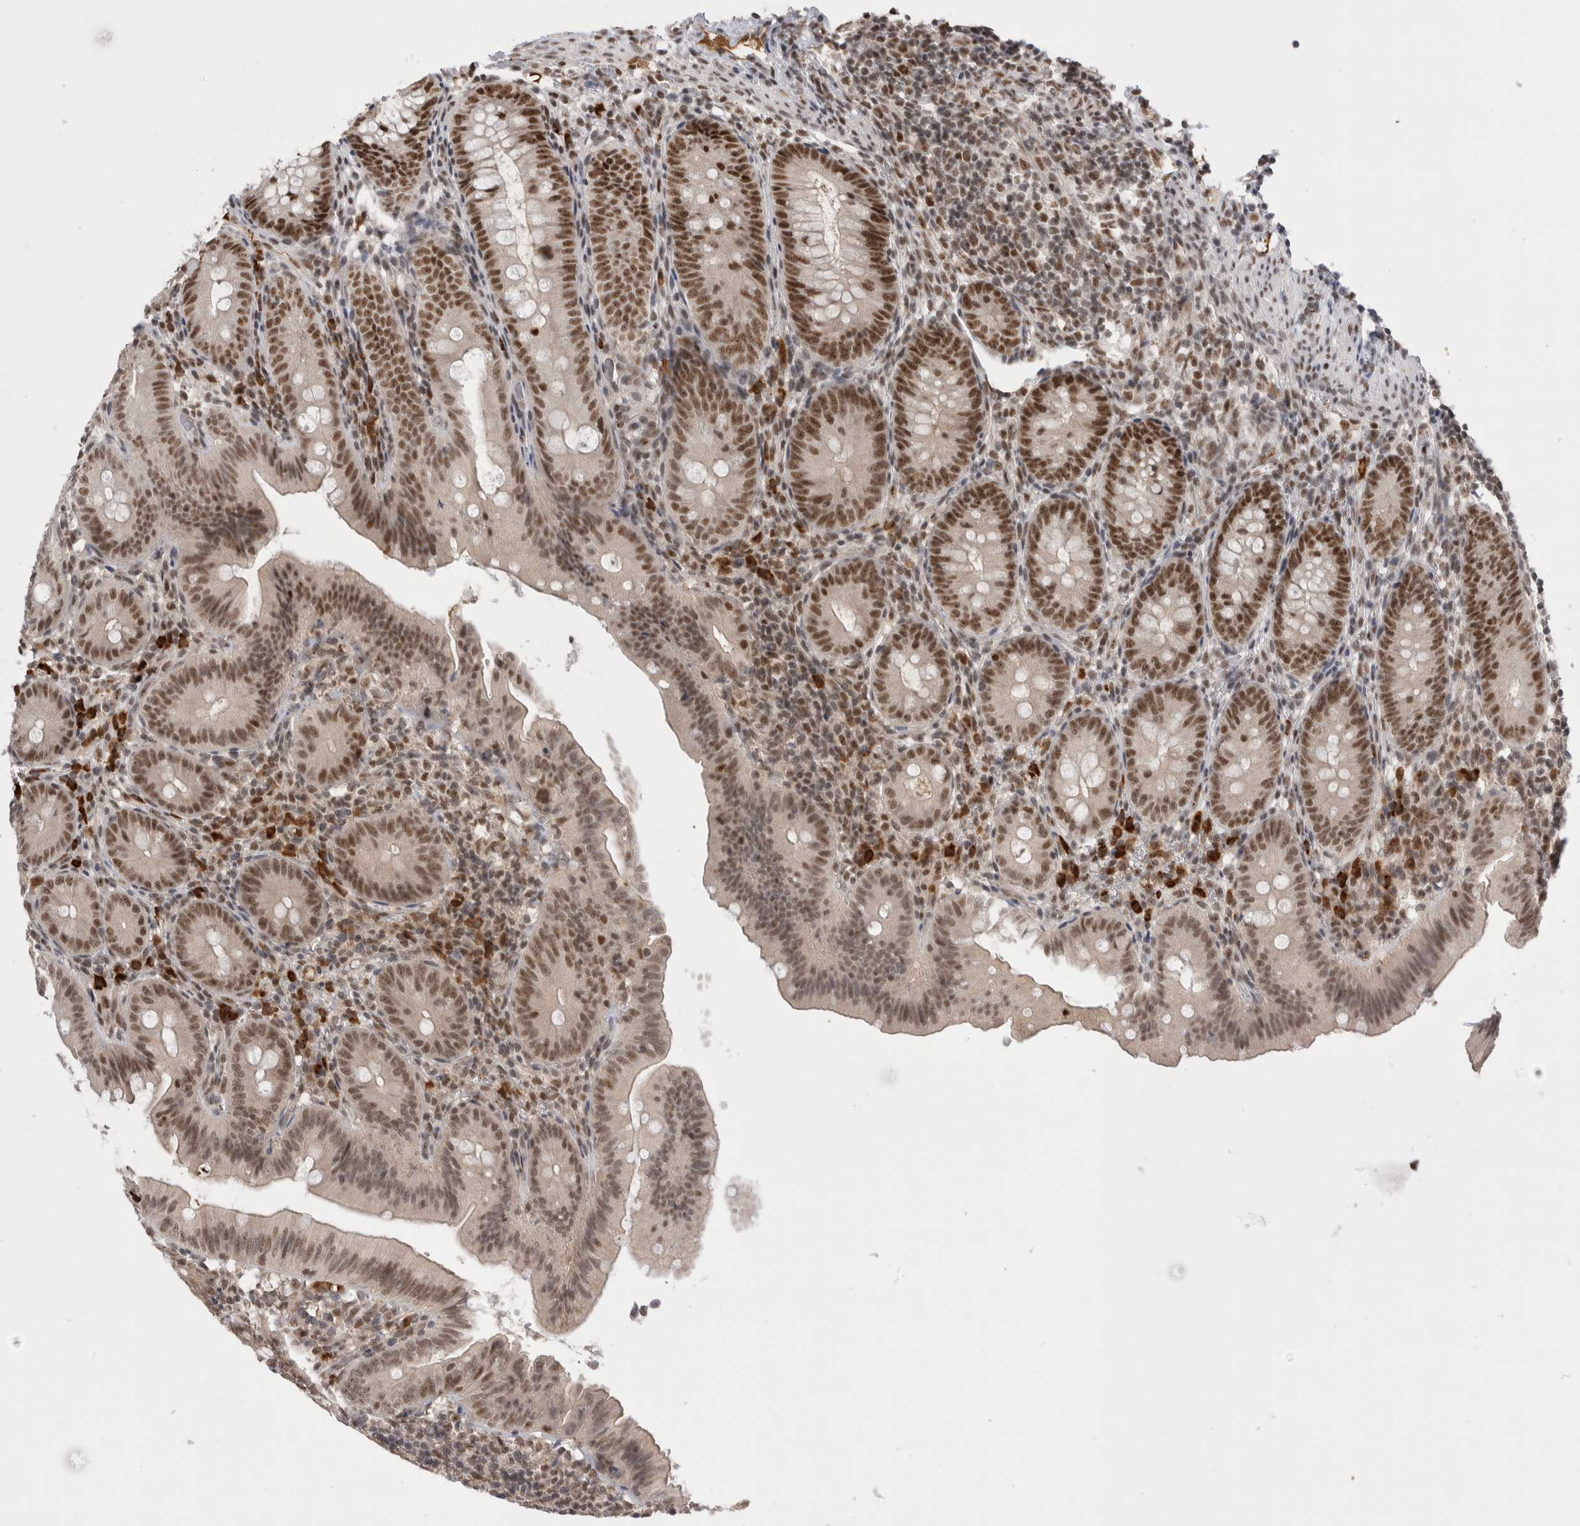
{"staining": {"intensity": "moderate", "quantity": ">75%", "location": "nuclear"}, "tissue": "appendix", "cell_type": "Glandular cells", "image_type": "normal", "snomed": [{"axis": "morphology", "description": "Normal tissue, NOS"}, {"axis": "topography", "description": "Appendix"}], "caption": "Brown immunohistochemical staining in benign appendix displays moderate nuclear expression in approximately >75% of glandular cells.", "gene": "ZNF24", "patient": {"sex": "male", "age": 1}}